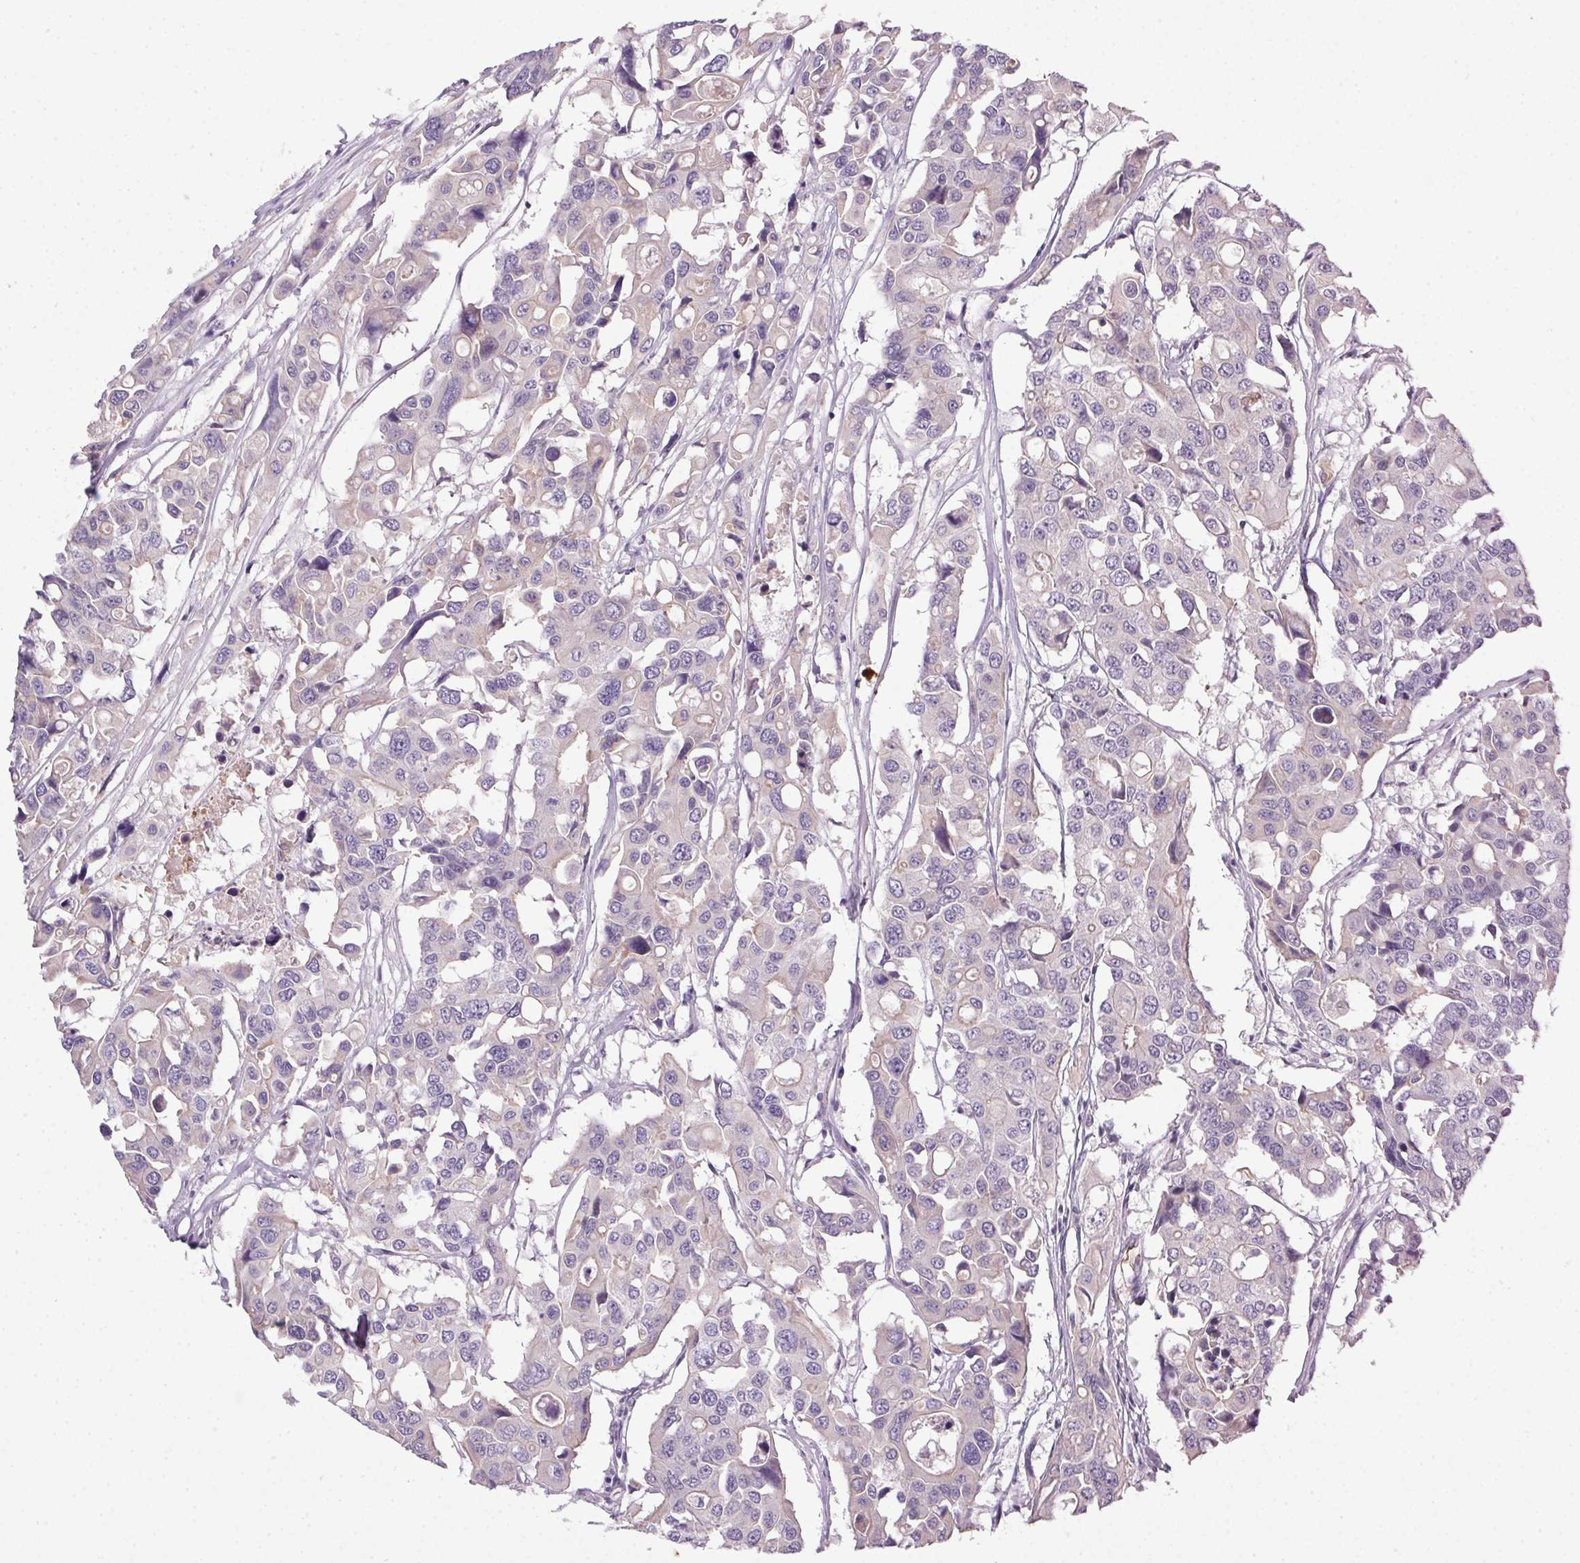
{"staining": {"intensity": "negative", "quantity": "none", "location": "none"}, "tissue": "colorectal cancer", "cell_type": "Tumor cells", "image_type": "cancer", "snomed": [{"axis": "morphology", "description": "Adenocarcinoma, NOS"}, {"axis": "topography", "description": "Colon"}], "caption": "The immunohistochemistry micrograph has no significant expression in tumor cells of colorectal cancer tissue.", "gene": "APOC4", "patient": {"sex": "male", "age": 77}}